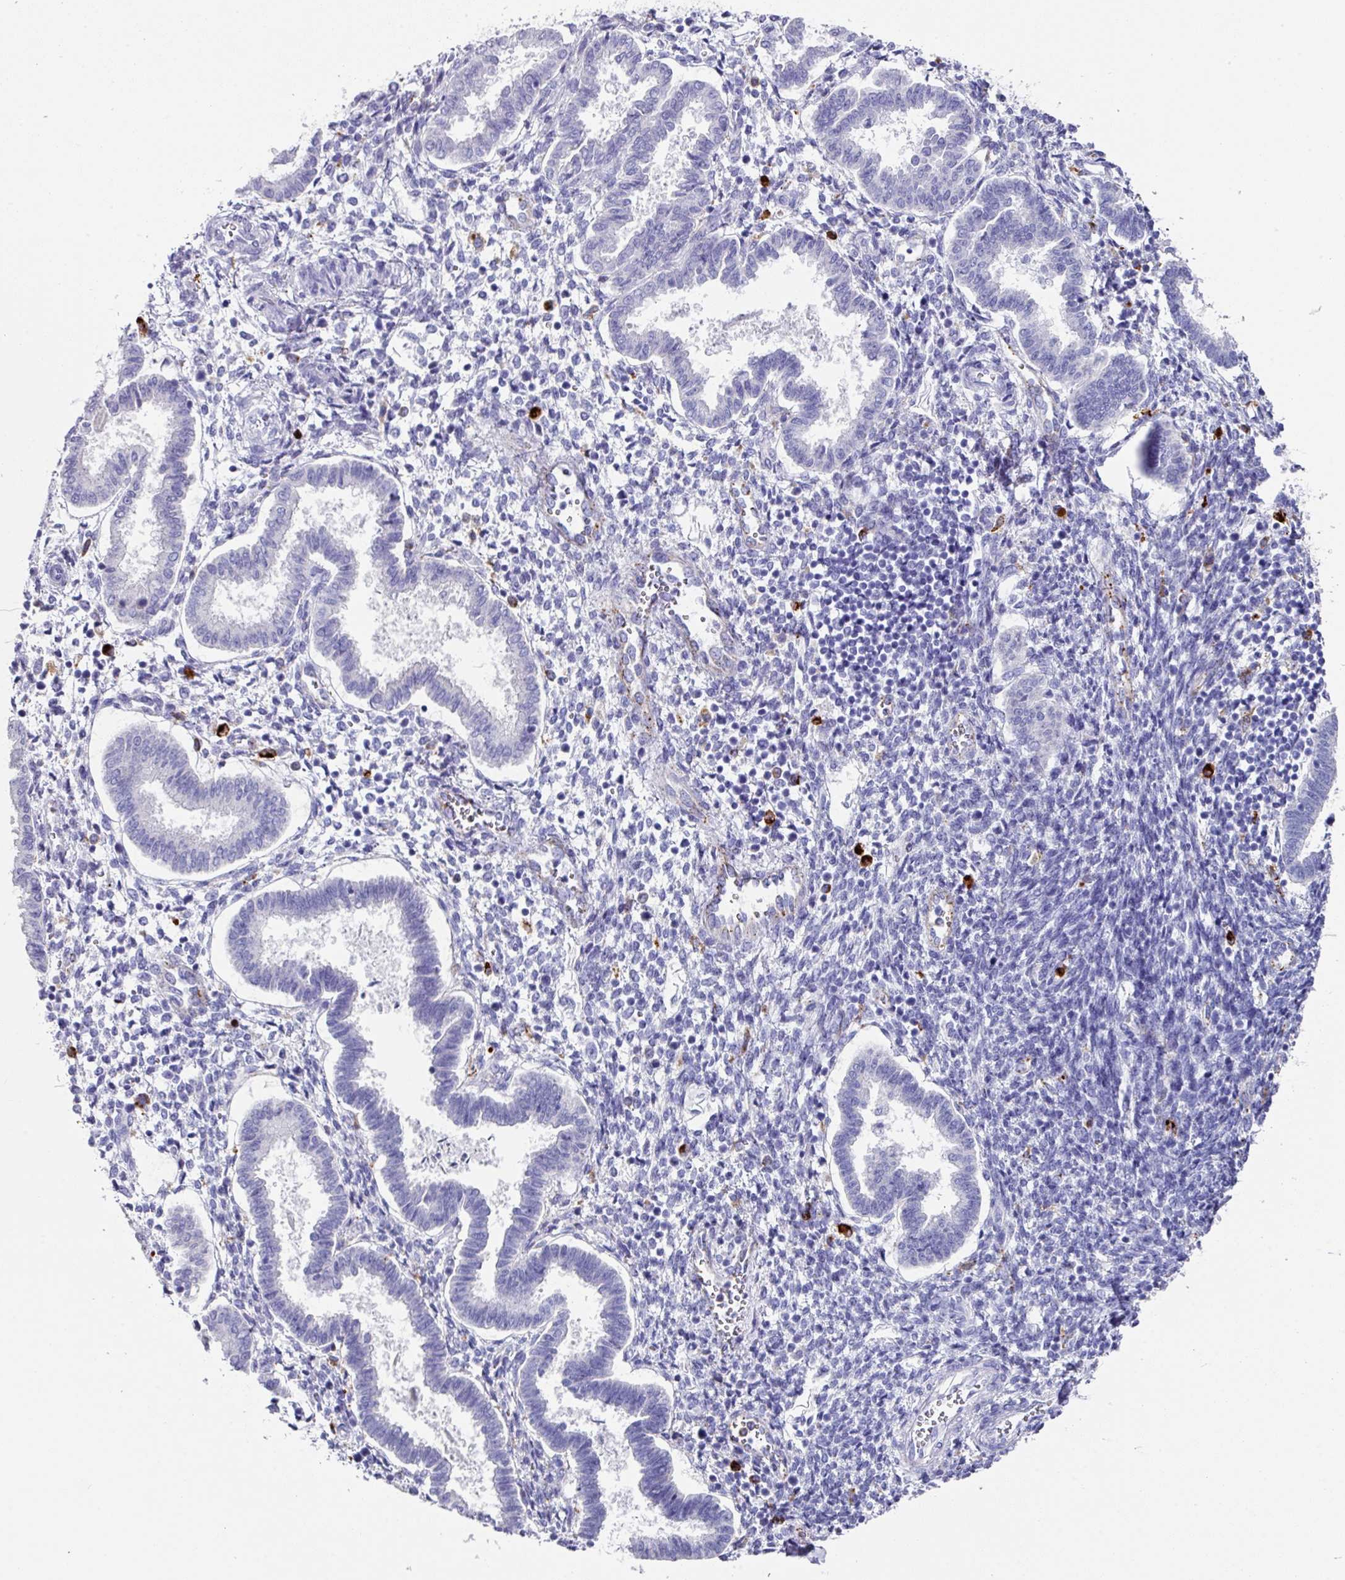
{"staining": {"intensity": "negative", "quantity": "none", "location": "none"}, "tissue": "endometrium", "cell_type": "Cells in endometrial stroma", "image_type": "normal", "snomed": [{"axis": "morphology", "description": "Normal tissue, NOS"}, {"axis": "topography", "description": "Endometrium"}], "caption": "High power microscopy micrograph of an IHC histopathology image of normal endometrium, revealing no significant expression in cells in endometrial stroma.", "gene": "CPVL", "patient": {"sex": "female", "age": 24}}